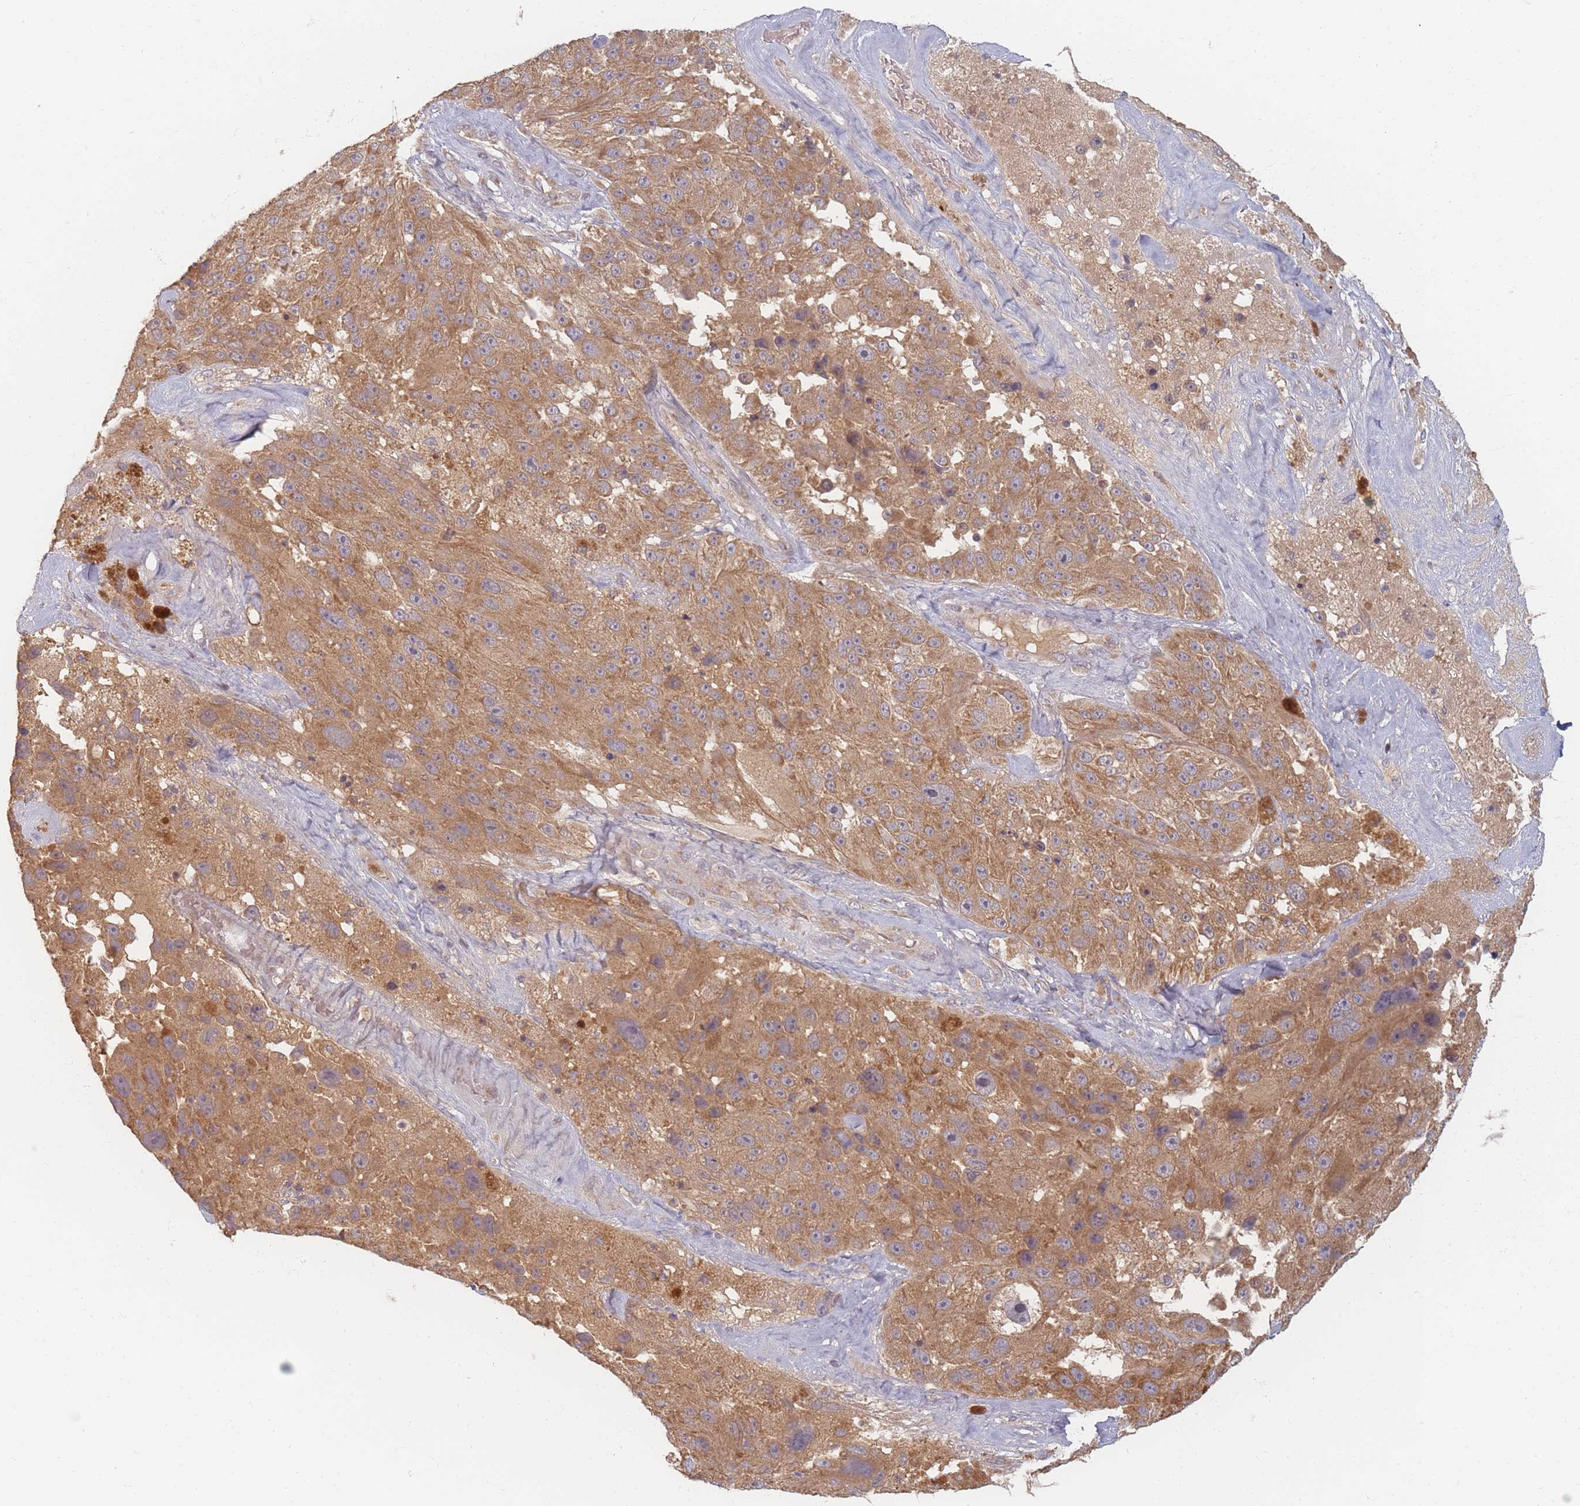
{"staining": {"intensity": "moderate", "quantity": ">75%", "location": "cytoplasmic/membranous"}, "tissue": "melanoma", "cell_type": "Tumor cells", "image_type": "cancer", "snomed": [{"axis": "morphology", "description": "Malignant melanoma, Metastatic site"}, {"axis": "topography", "description": "Lymph node"}], "caption": "Immunohistochemistry (IHC) of human malignant melanoma (metastatic site) demonstrates medium levels of moderate cytoplasmic/membranous expression in about >75% of tumor cells.", "gene": "SLC35F3", "patient": {"sex": "male", "age": 62}}